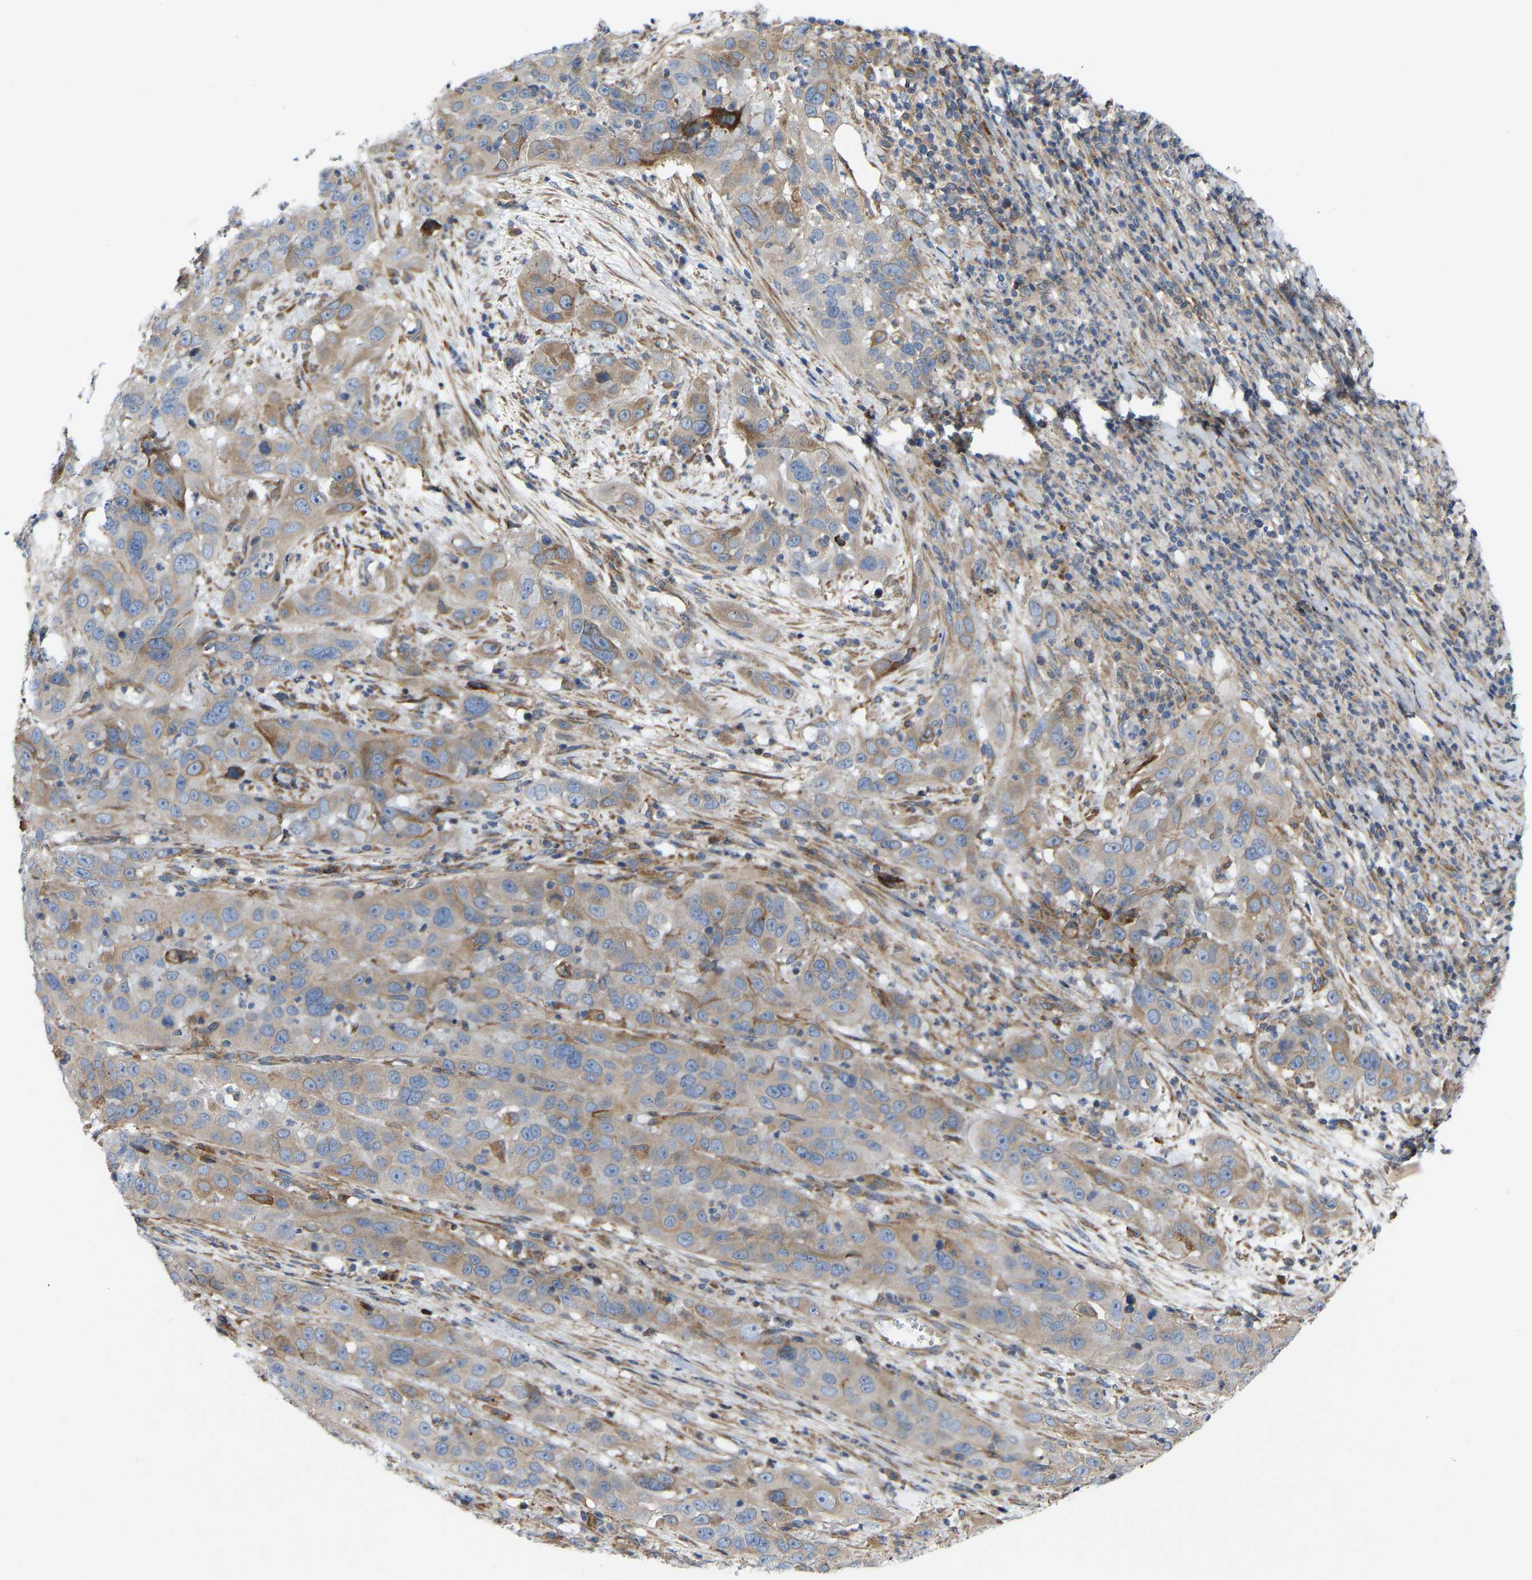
{"staining": {"intensity": "weak", "quantity": ">75%", "location": "cytoplasmic/membranous"}, "tissue": "cervical cancer", "cell_type": "Tumor cells", "image_type": "cancer", "snomed": [{"axis": "morphology", "description": "Squamous cell carcinoma, NOS"}, {"axis": "topography", "description": "Cervix"}], "caption": "This is an image of immunohistochemistry staining of cervical cancer (squamous cell carcinoma), which shows weak positivity in the cytoplasmic/membranous of tumor cells.", "gene": "TOR1B", "patient": {"sex": "female", "age": 32}}